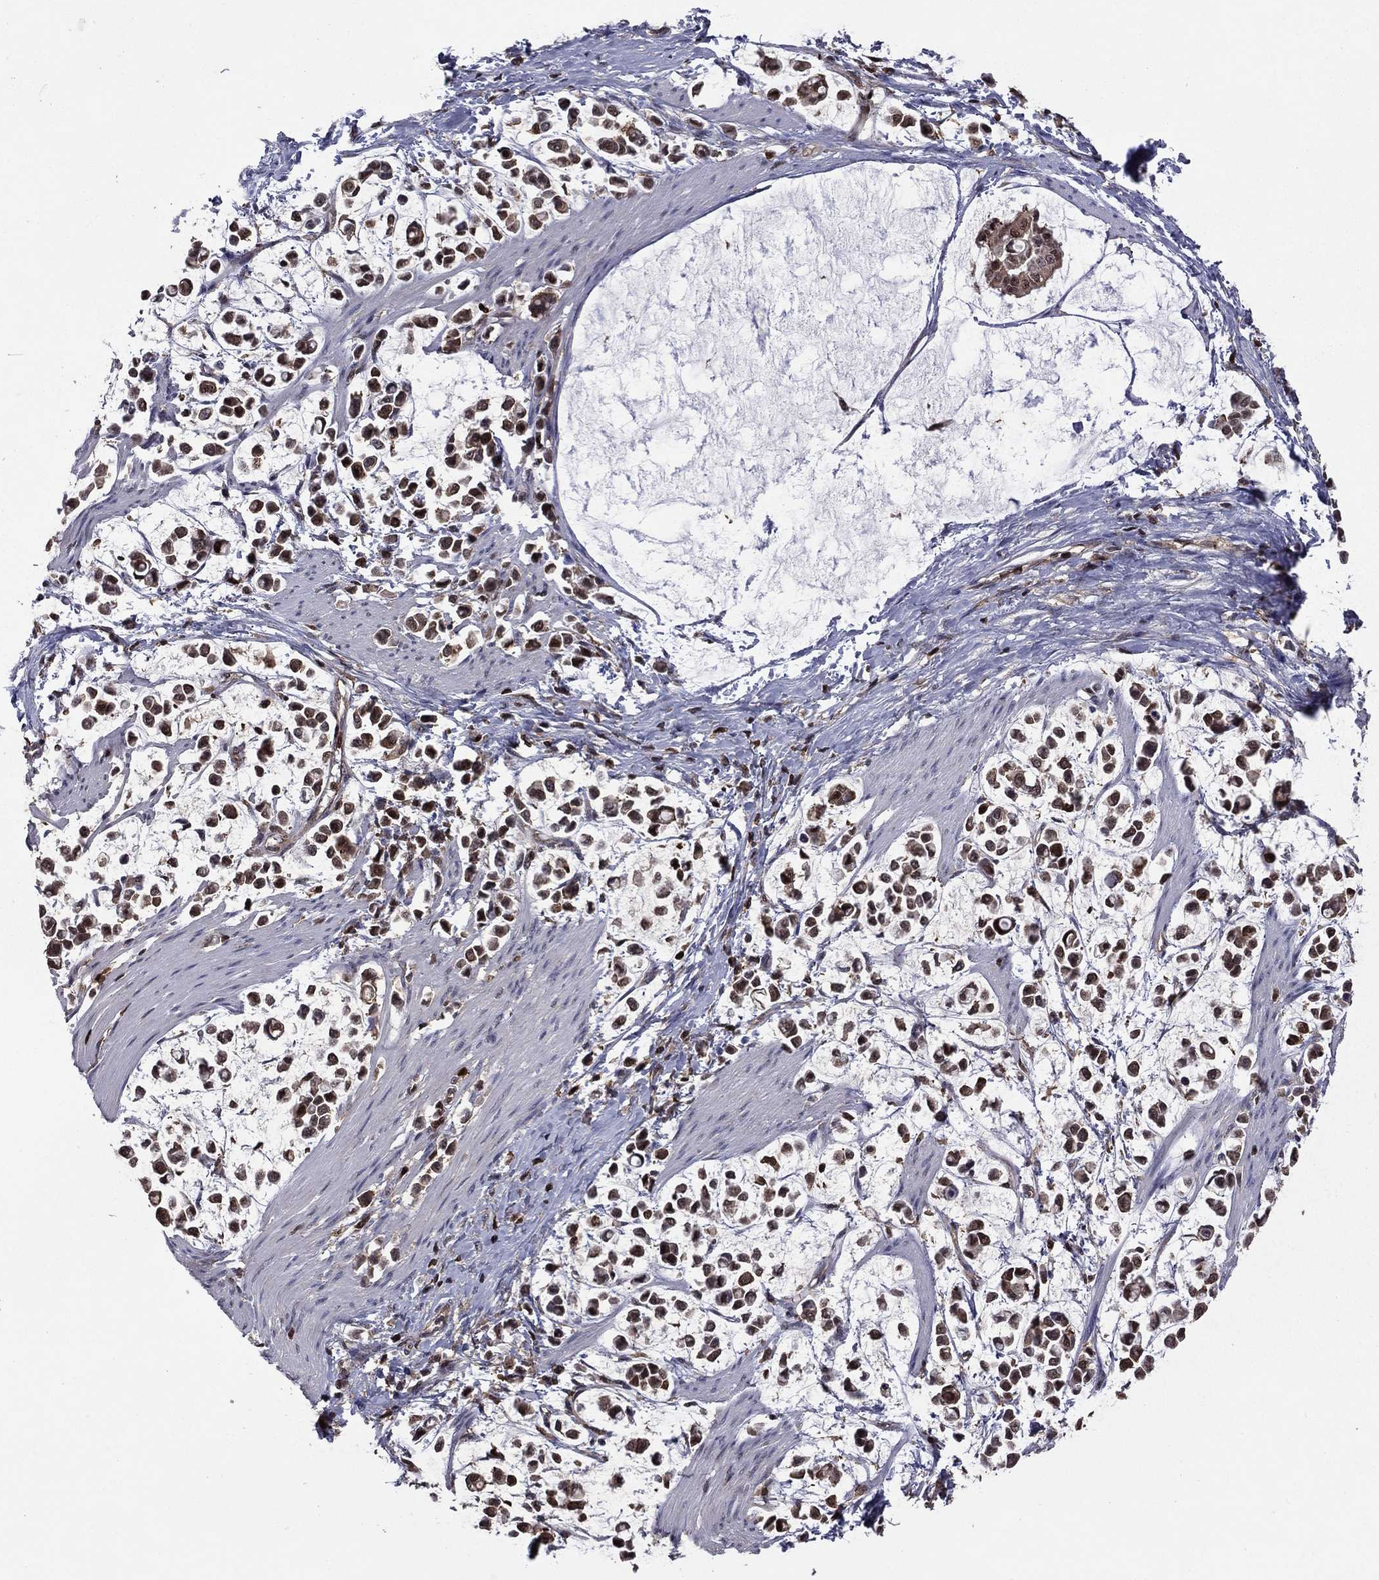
{"staining": {"intensity": "strong", "quantity": "<25%", "location": "cytoplasmic/membranous,nuclear"}, "tissue": "stomach cancer", "cell_type": "Tumor cells", "image_type": "cancer", "snomed": [{"axis": "morphology", "description": "Adenocarcinoma, NOS"}, {"axis": "topography", "description": "Stomach"}], "caption": "Stomach cancer stained with immunohistochemistry displays strong cytoplasmic/membranous and nuclear staining in about <25% of tumor cells.", "gene": "APPBP2", "patient": {"sex": "male", "age": 82}}